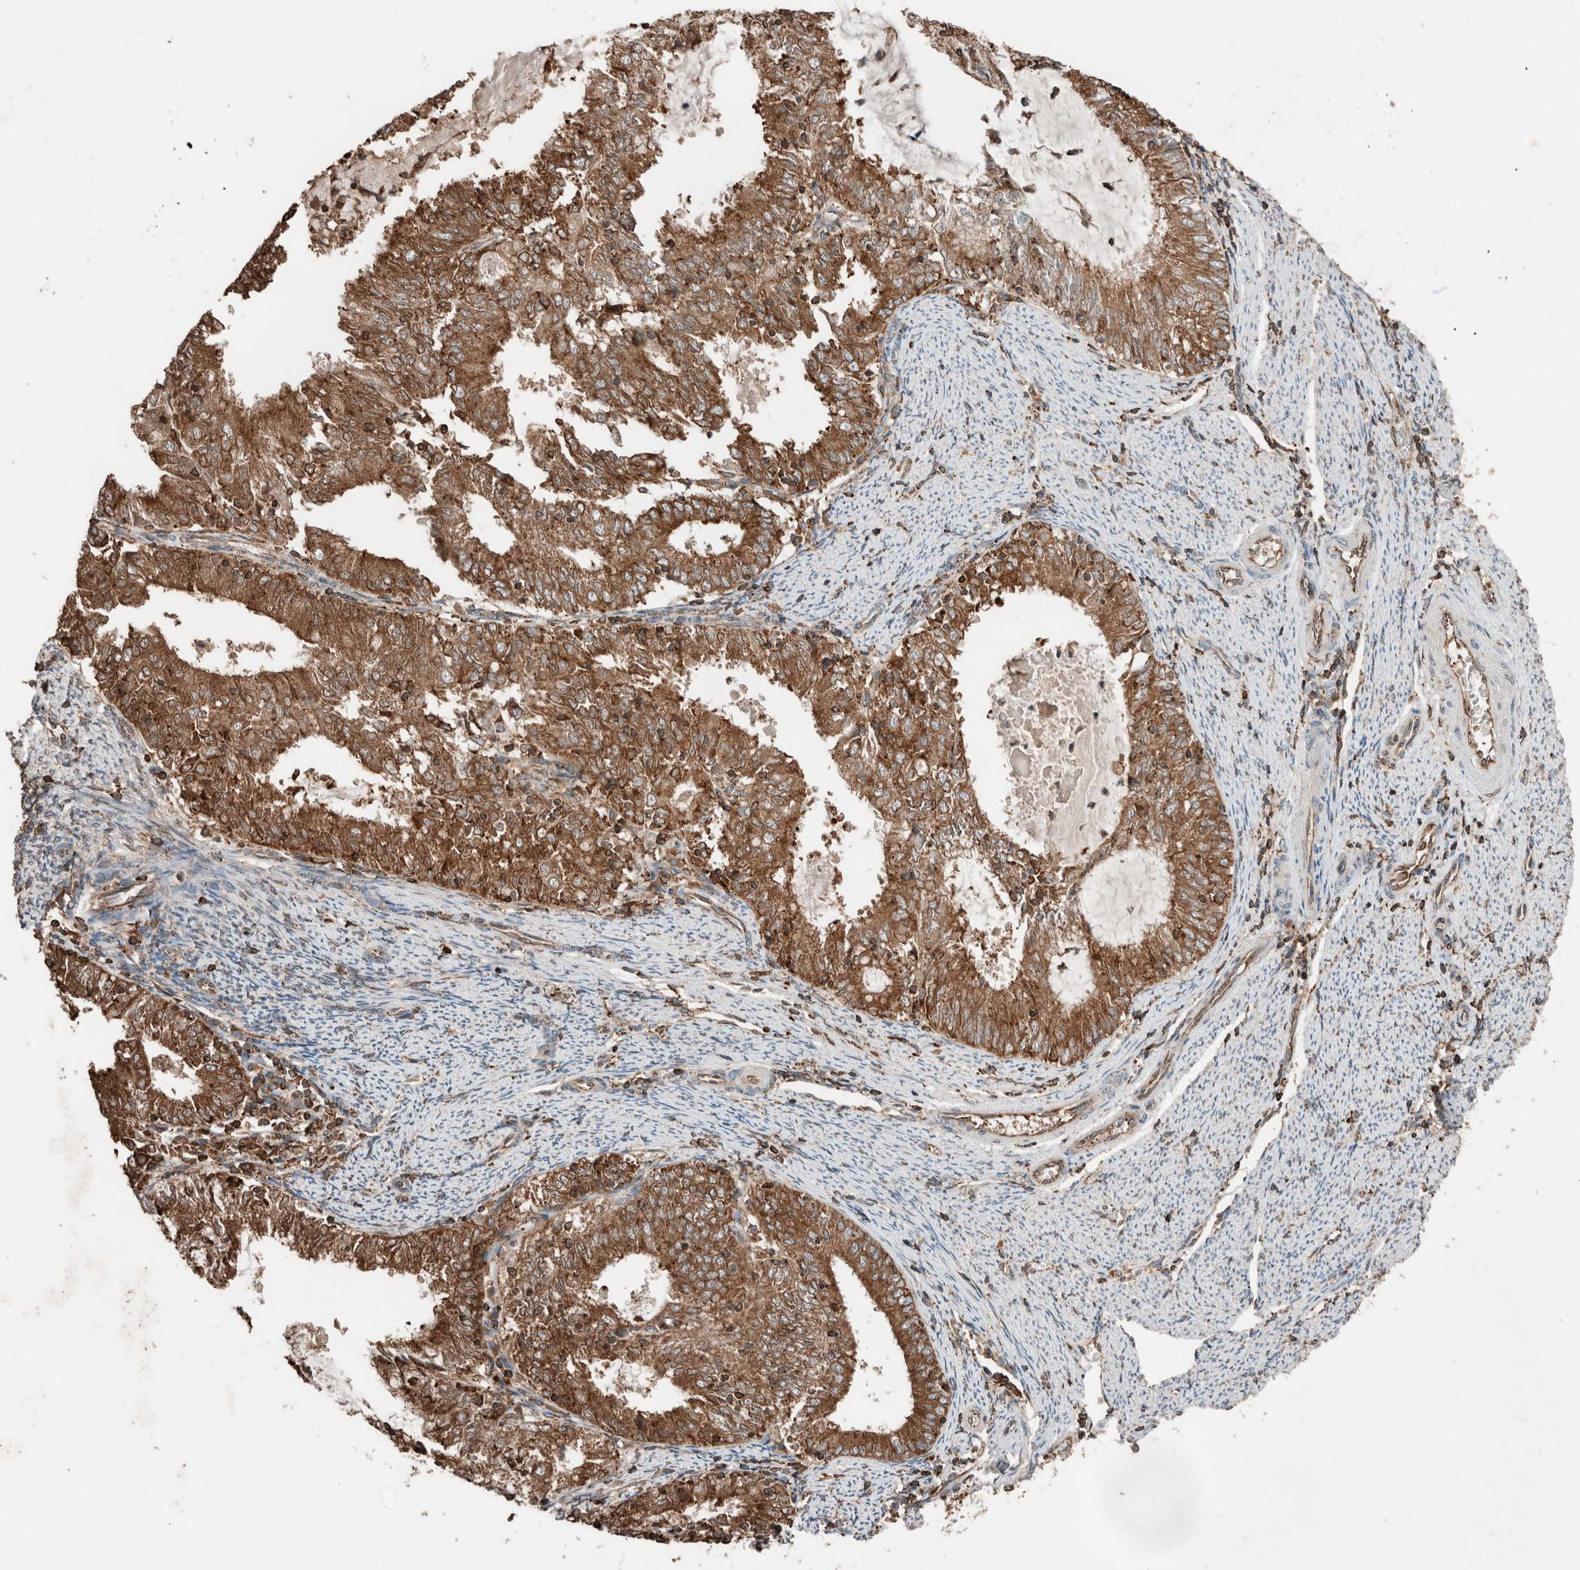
{"staining": {"intensity": "moderate", "quantity": ">75%", "location": "cytoplasmic/membranous"}, "tissue": "endometrial cancer", "cell_type": "Tumor cells", "image_type": "cancer", "snomed": [{"axis": "morphology", "description": "Adenocarcinoma, NOS"}, {"axis": "topography", "description": "Endometrium"}], "caption": "The immunohistochemical stain shows moderate cytoplasmic/membranous expression in tumor cells of endometrial adenocarcinoma tissue.", "gene": "ERAP2", "patient": {"sex": "female", "age": 57}}